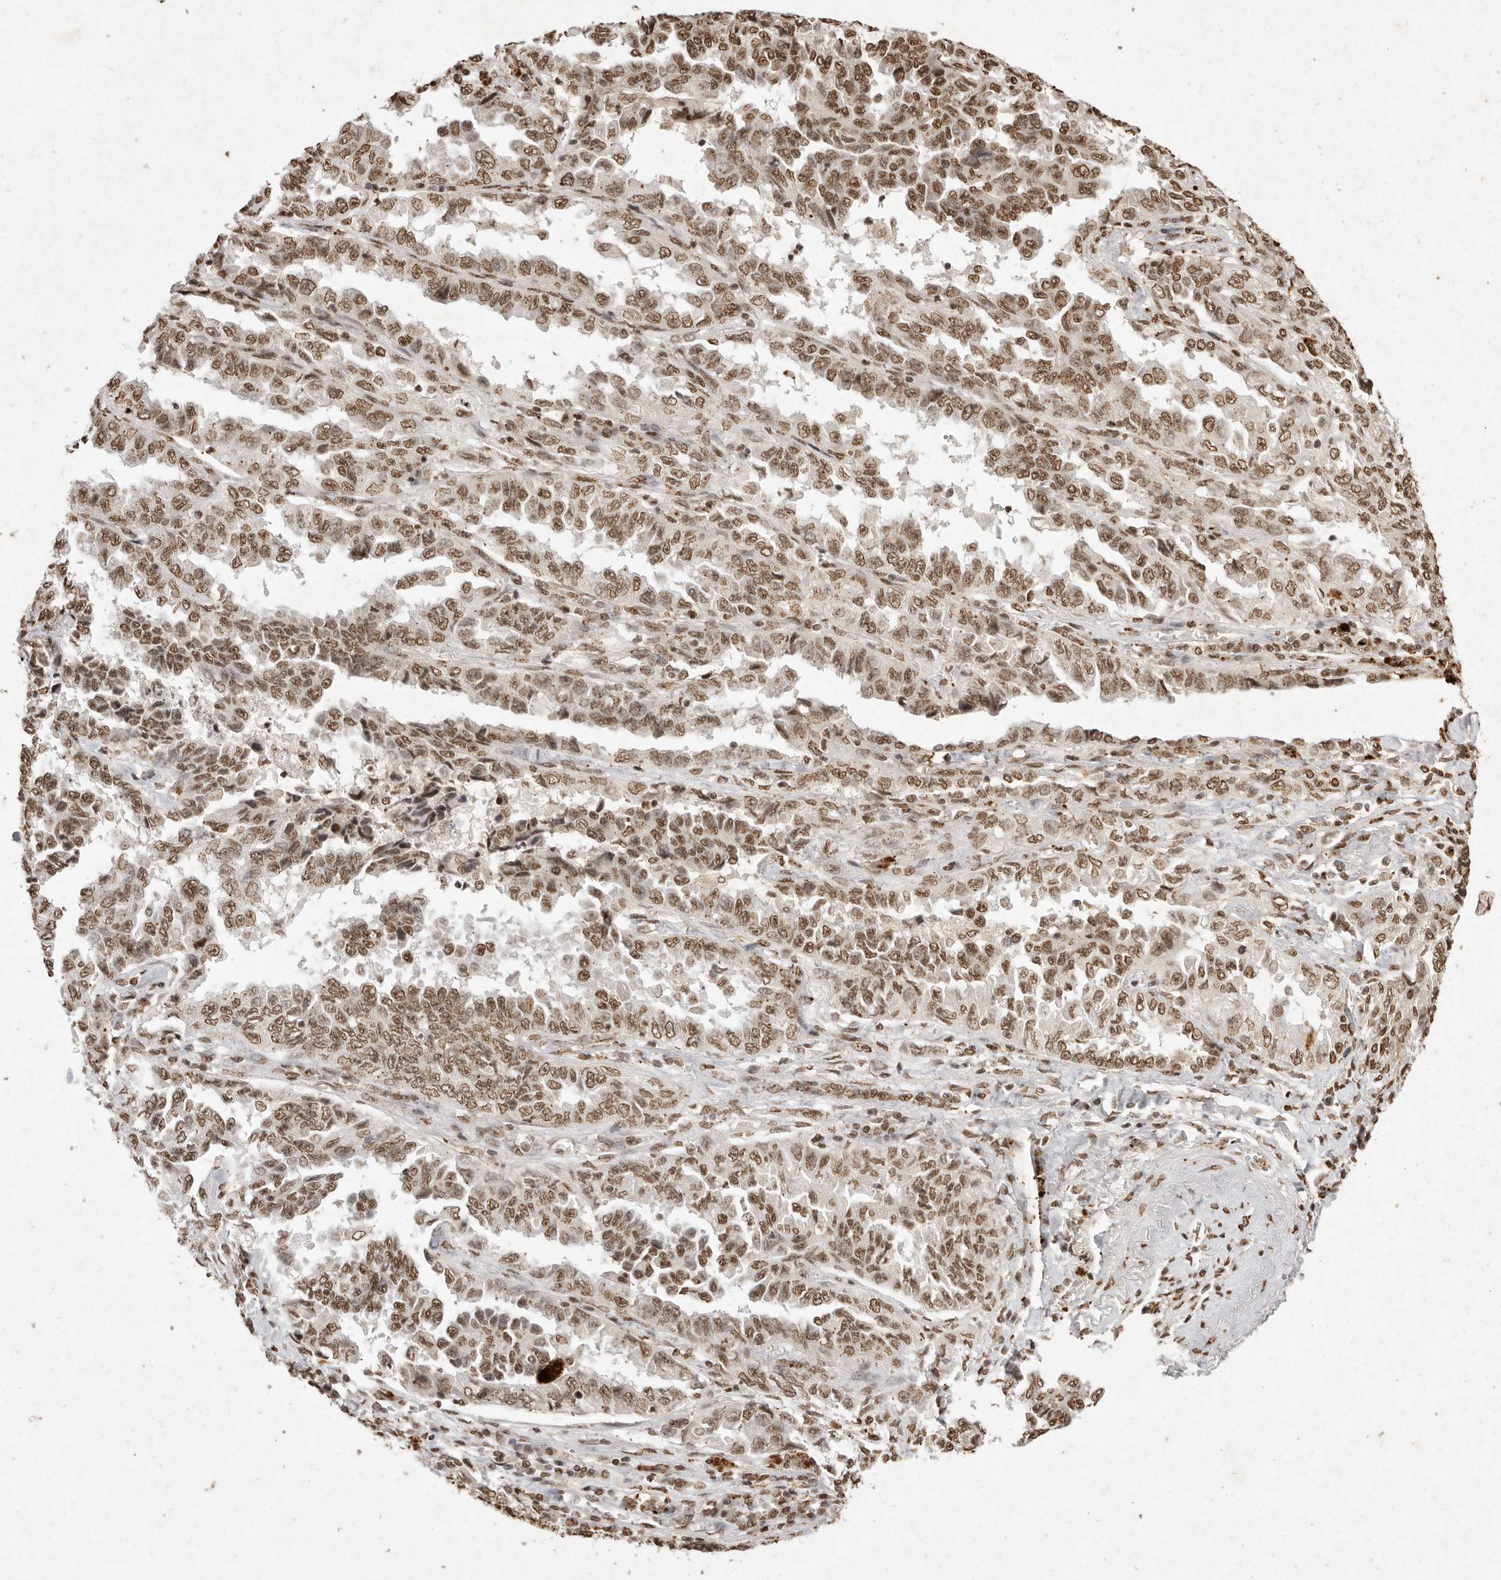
{"staining": {"intensity": "moderate", "quantity": ">75%", "location": "nuclear"}, "tissue": "lung cancer", "cell_type": "Tumor cells", "image_type": "cancer", "snomed": [{"axis": "morphology", "description": "Adenocarcinoma, NOS"}, {"axis": "topography", "description": "Lung"}], "caption": "Tumor cells display moderate nuclear positivity in about >75% of cells in lung cancer (adenocarcinoma). Using DAB (3,3'-diaminobenzidine) (brown) and hematoxylin (blue) stains, captured at high magnification using brightfield microscopy.", "gene": "NKX3-2", "patient": {"sex": "female", "age": 51}}